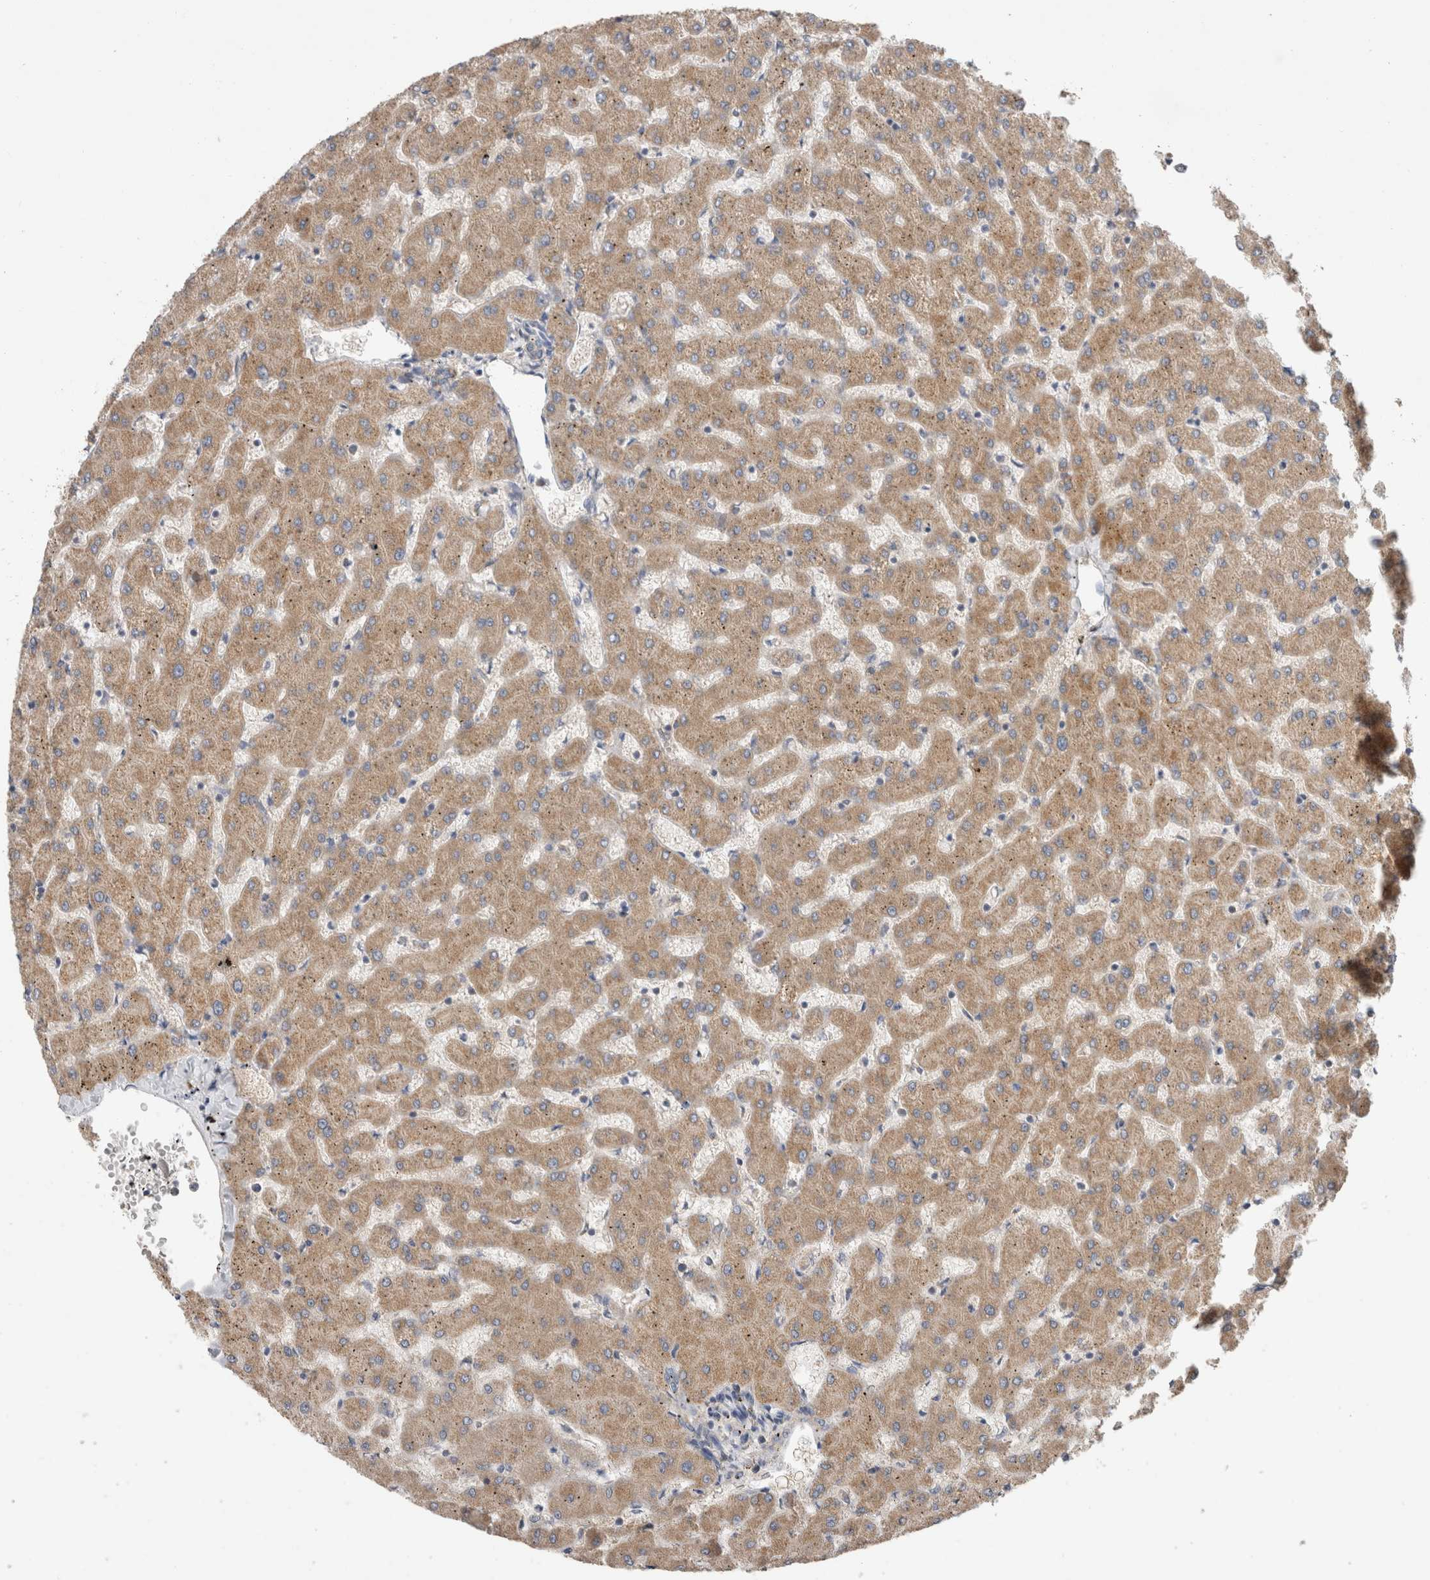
{"staining": {"intensity": "weak", "quantity": ">75%", "location": "cytoplasmic/membranous"}, "tissue": "liver", "cell_type": "Cholangiocytes", "image_type": "normal", "snomed": [{"axis": "morphology", "description": "Normal tissue, NOS"}, {"axis": "topography", "description": "Liver"}], "caption": "IHC photomicrograph of benign liver: liver stained using IHC reveals low levels of weak protein expression localized specifically in the cytoplasmic/membranous of cholangiocytes, appearing as a cytoplasmic/membranous brown color.", "gene": "IARS2", "patient": {"sex": "female", "age": 63}}